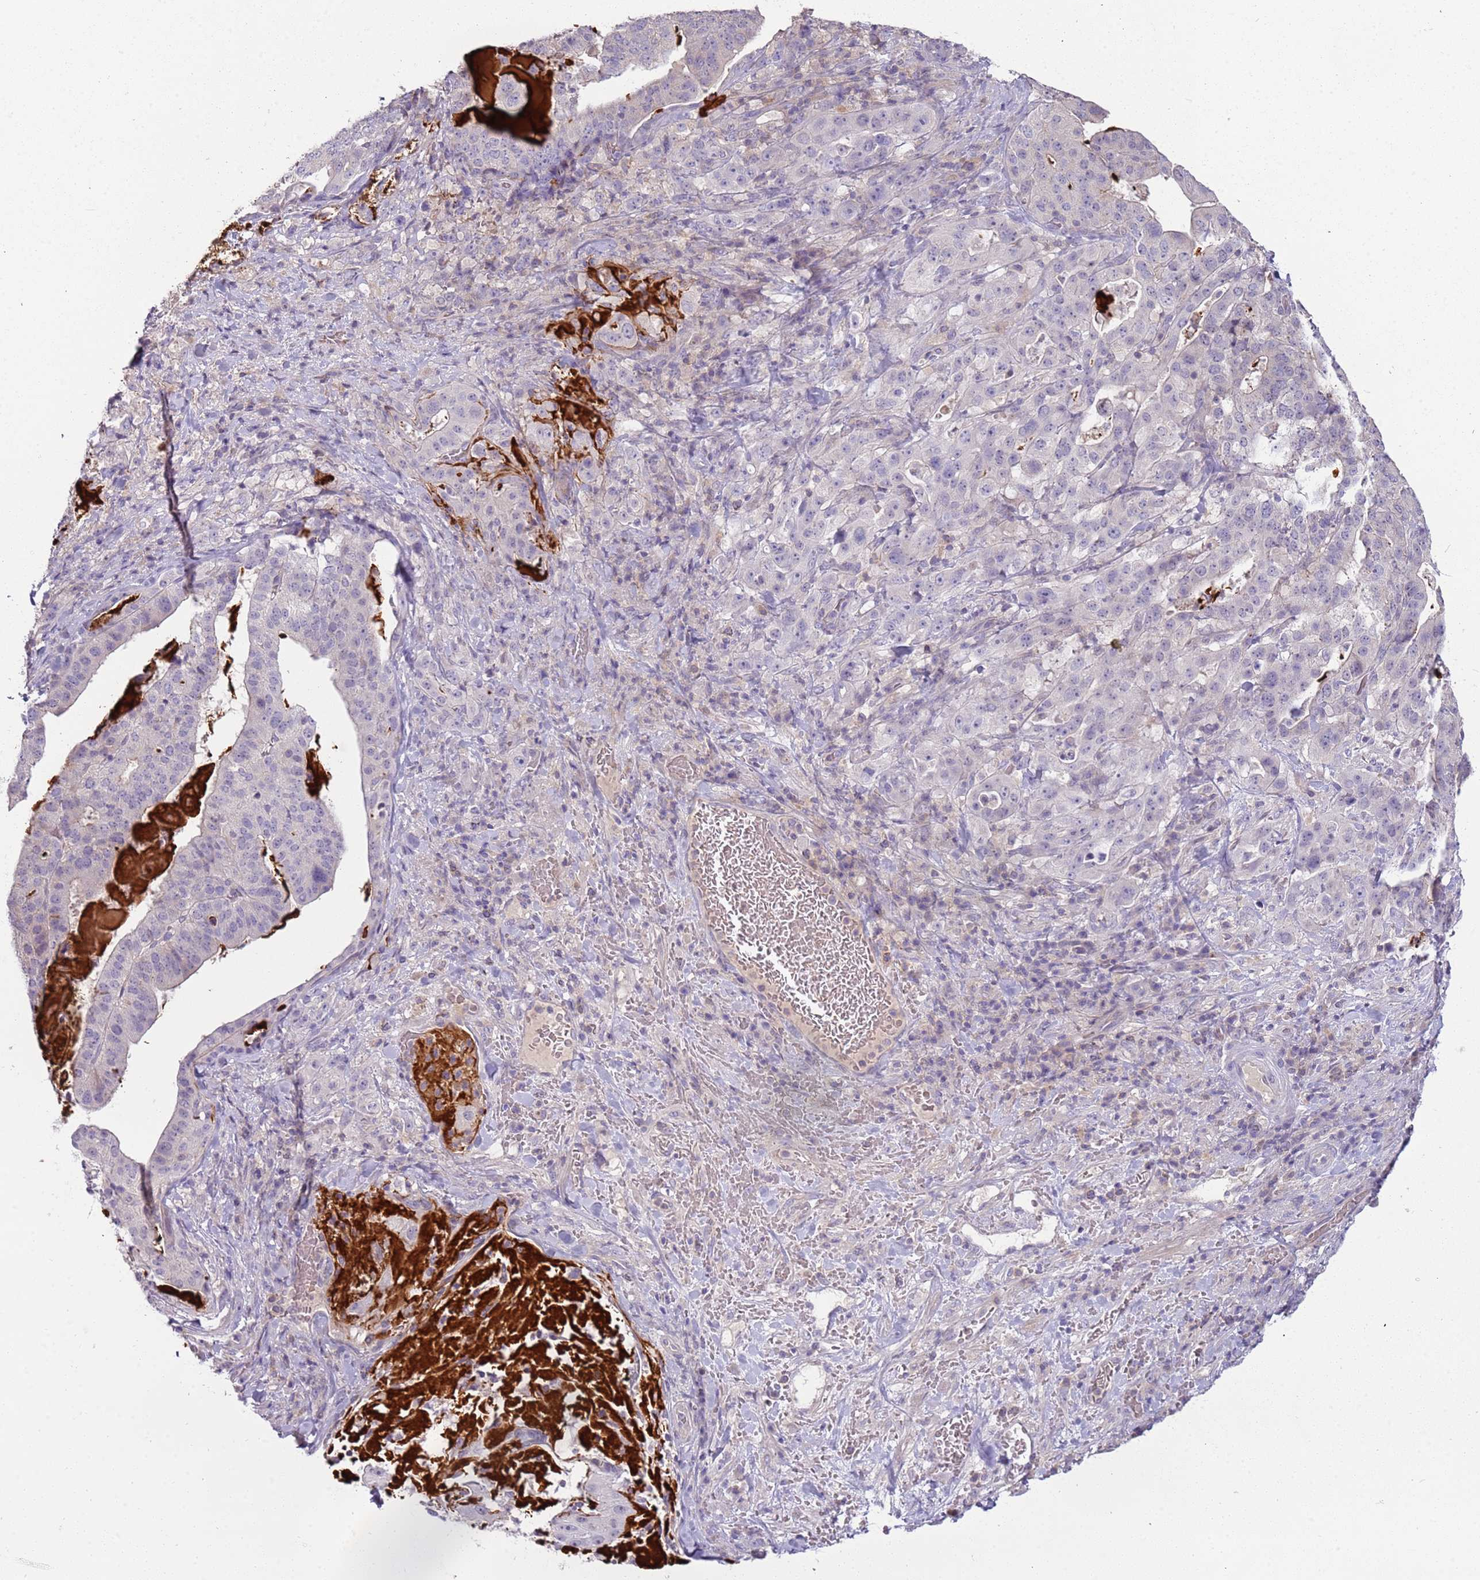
{"staining": {"intensity": "negative", "quantity": "none", "location": "none"}, "tissue": "stomach cancer", "cell_type": "Tumor cells", "image_type": "cancer", "snomed": [{"axis": "morphology", "description": "Adenocarcinoma, NOS"}, {"axis": "topography", "description": "Stomach"}], "caption": "This is a photomicrograph of immunohistochemistry staining of stomach cancer (adenocarcinoma), which shows no positivity in tumor cells.", "gene": "ARHGAP5", "patient": {"sex": "male", "age": 48}}